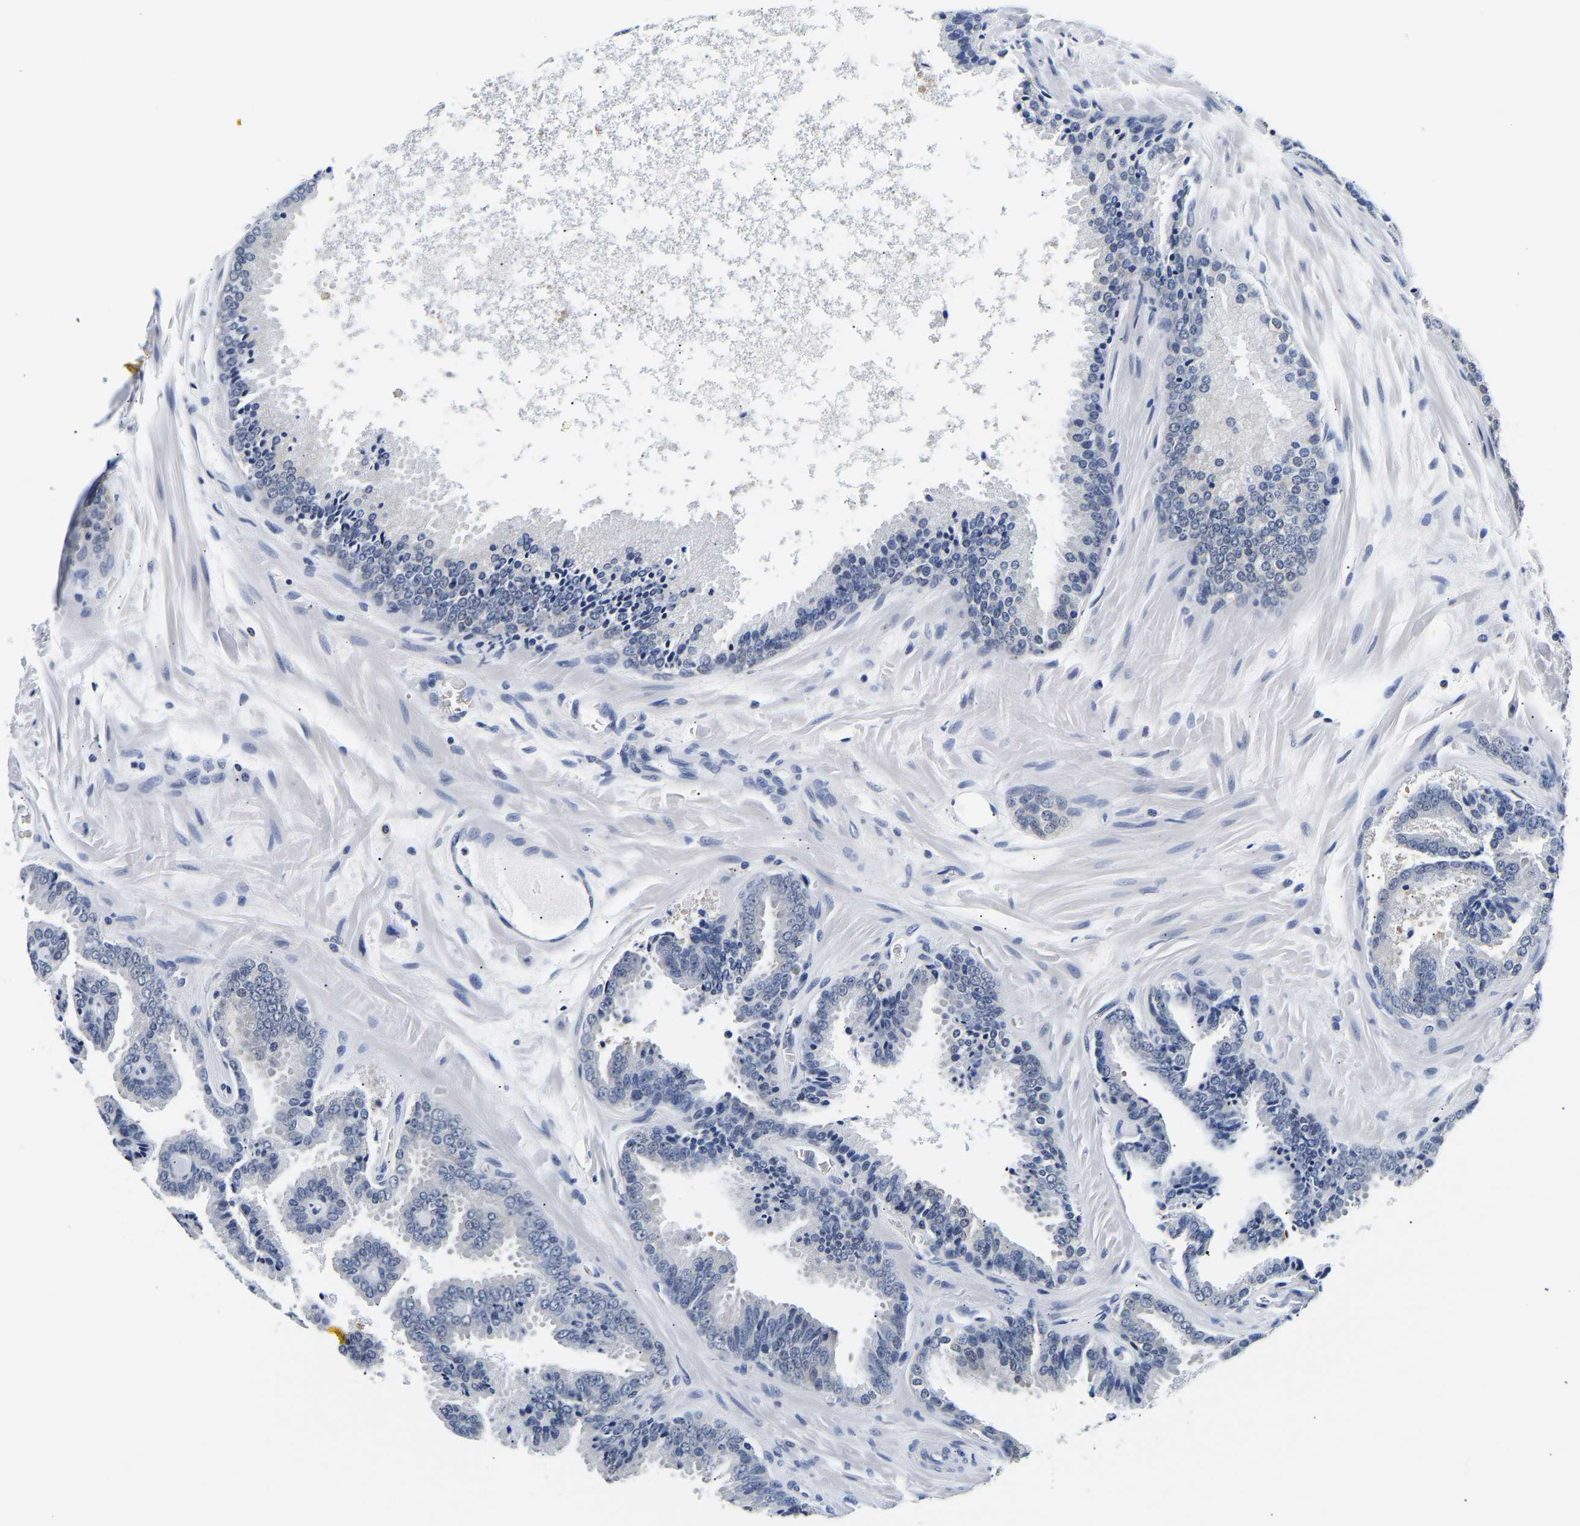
{"staining": {"intensity": "negative", "quantity": "none", "location": "none"}, "tissue": "prostate cancer", "cell_type": "Tumor cells", "image_type": "cancer", "snomed": [{"axis": "morphology", "description": "Adenocarcinoma, High grade"}, {"axis": "topography", "description": "Prostate"}], "caption": "Micrograph shows no significant protein positivity in tumor cells of prostate cancer (adenocarcinoma (high-grade)).", "gene": "UCHL3", "patient": {"sex": "male", "age": 65}}